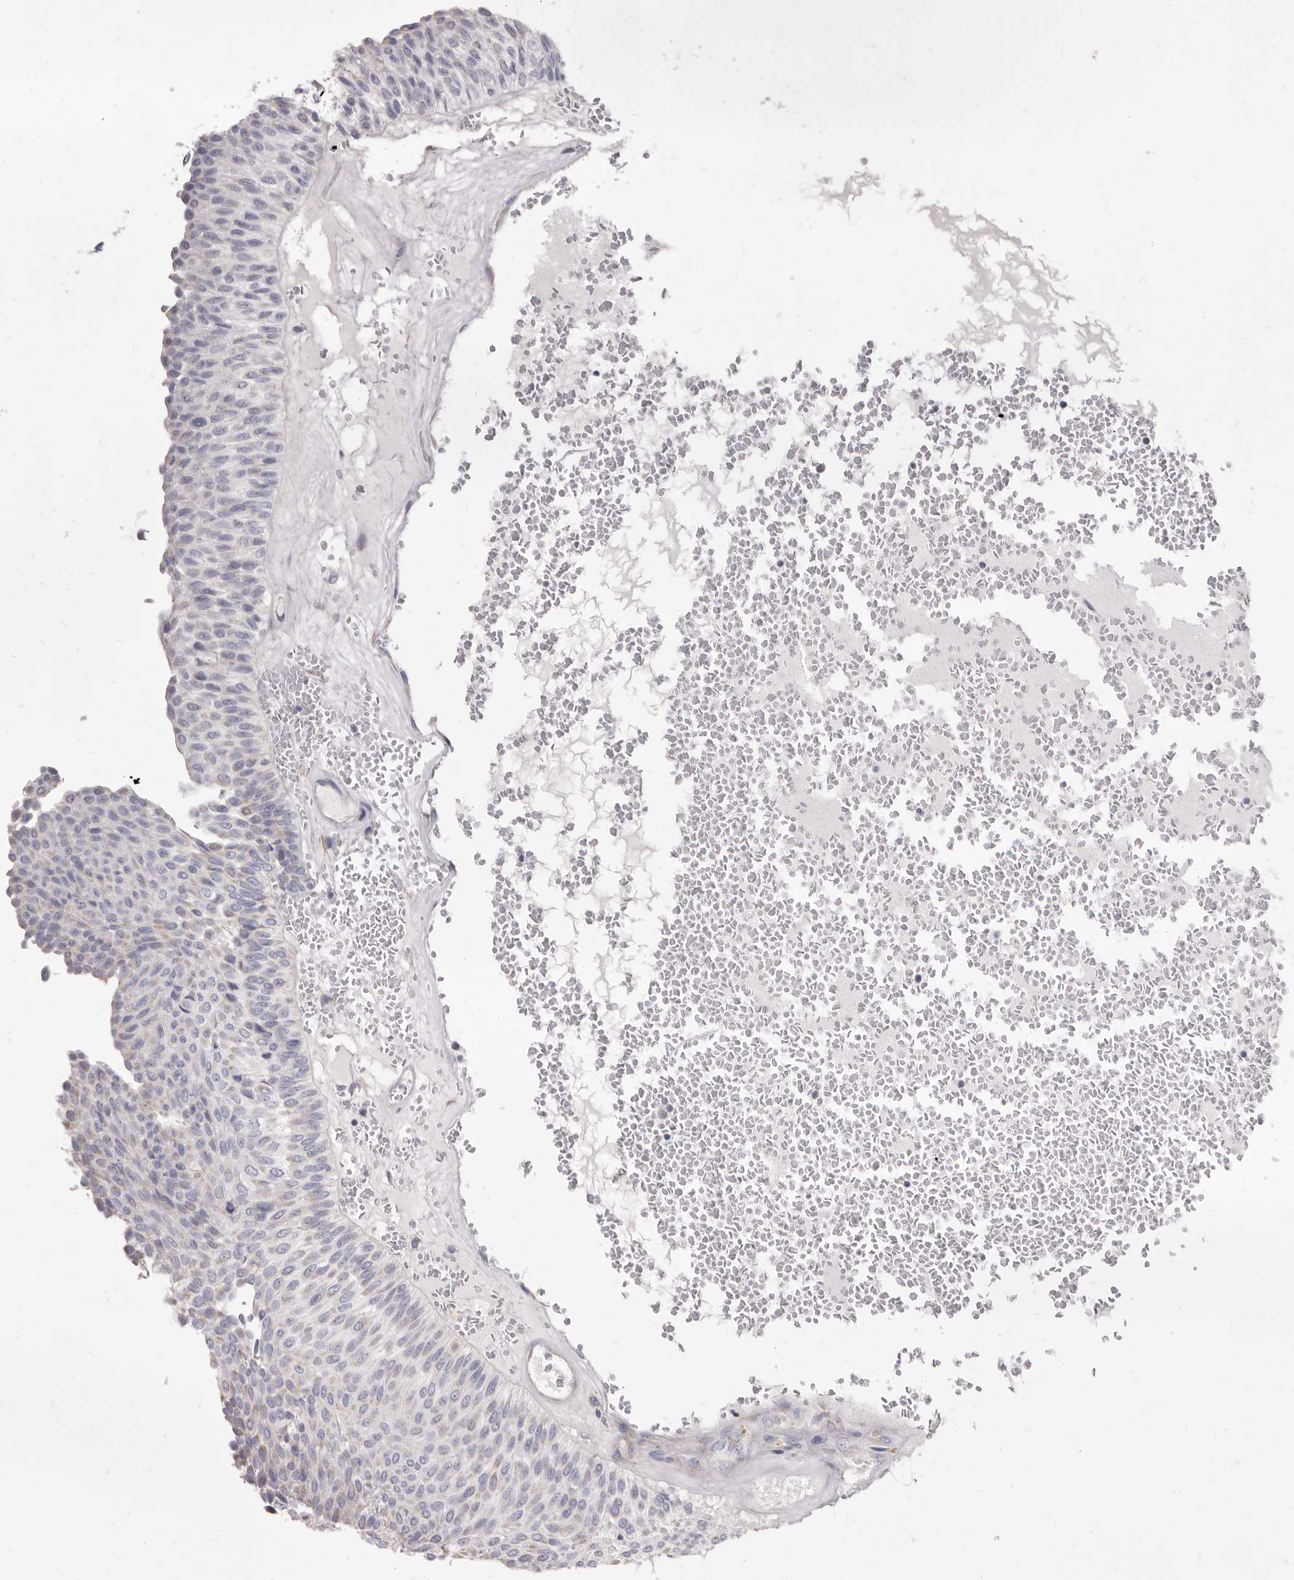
{"staining": {"intensity": "negative", "quantity": "none", "location": "none"}, "tissue": "urothelial cancer", "cell_type": "Tumor cells", "image_type": "cancer", "snomed": [{"axis": "morphology", "description": "Urothelial carcinoma, Low grade"}, {"axis": "topography", "description": "Urinary bladder"}], "caption": "The immunohistochemistry (IHC) histopathology image has no significant expression in tumor cells of low-grade urothelial carcinoma tissue.", "gene": "CYP2E1", "patient": {"sex": "male", "age": 78}}